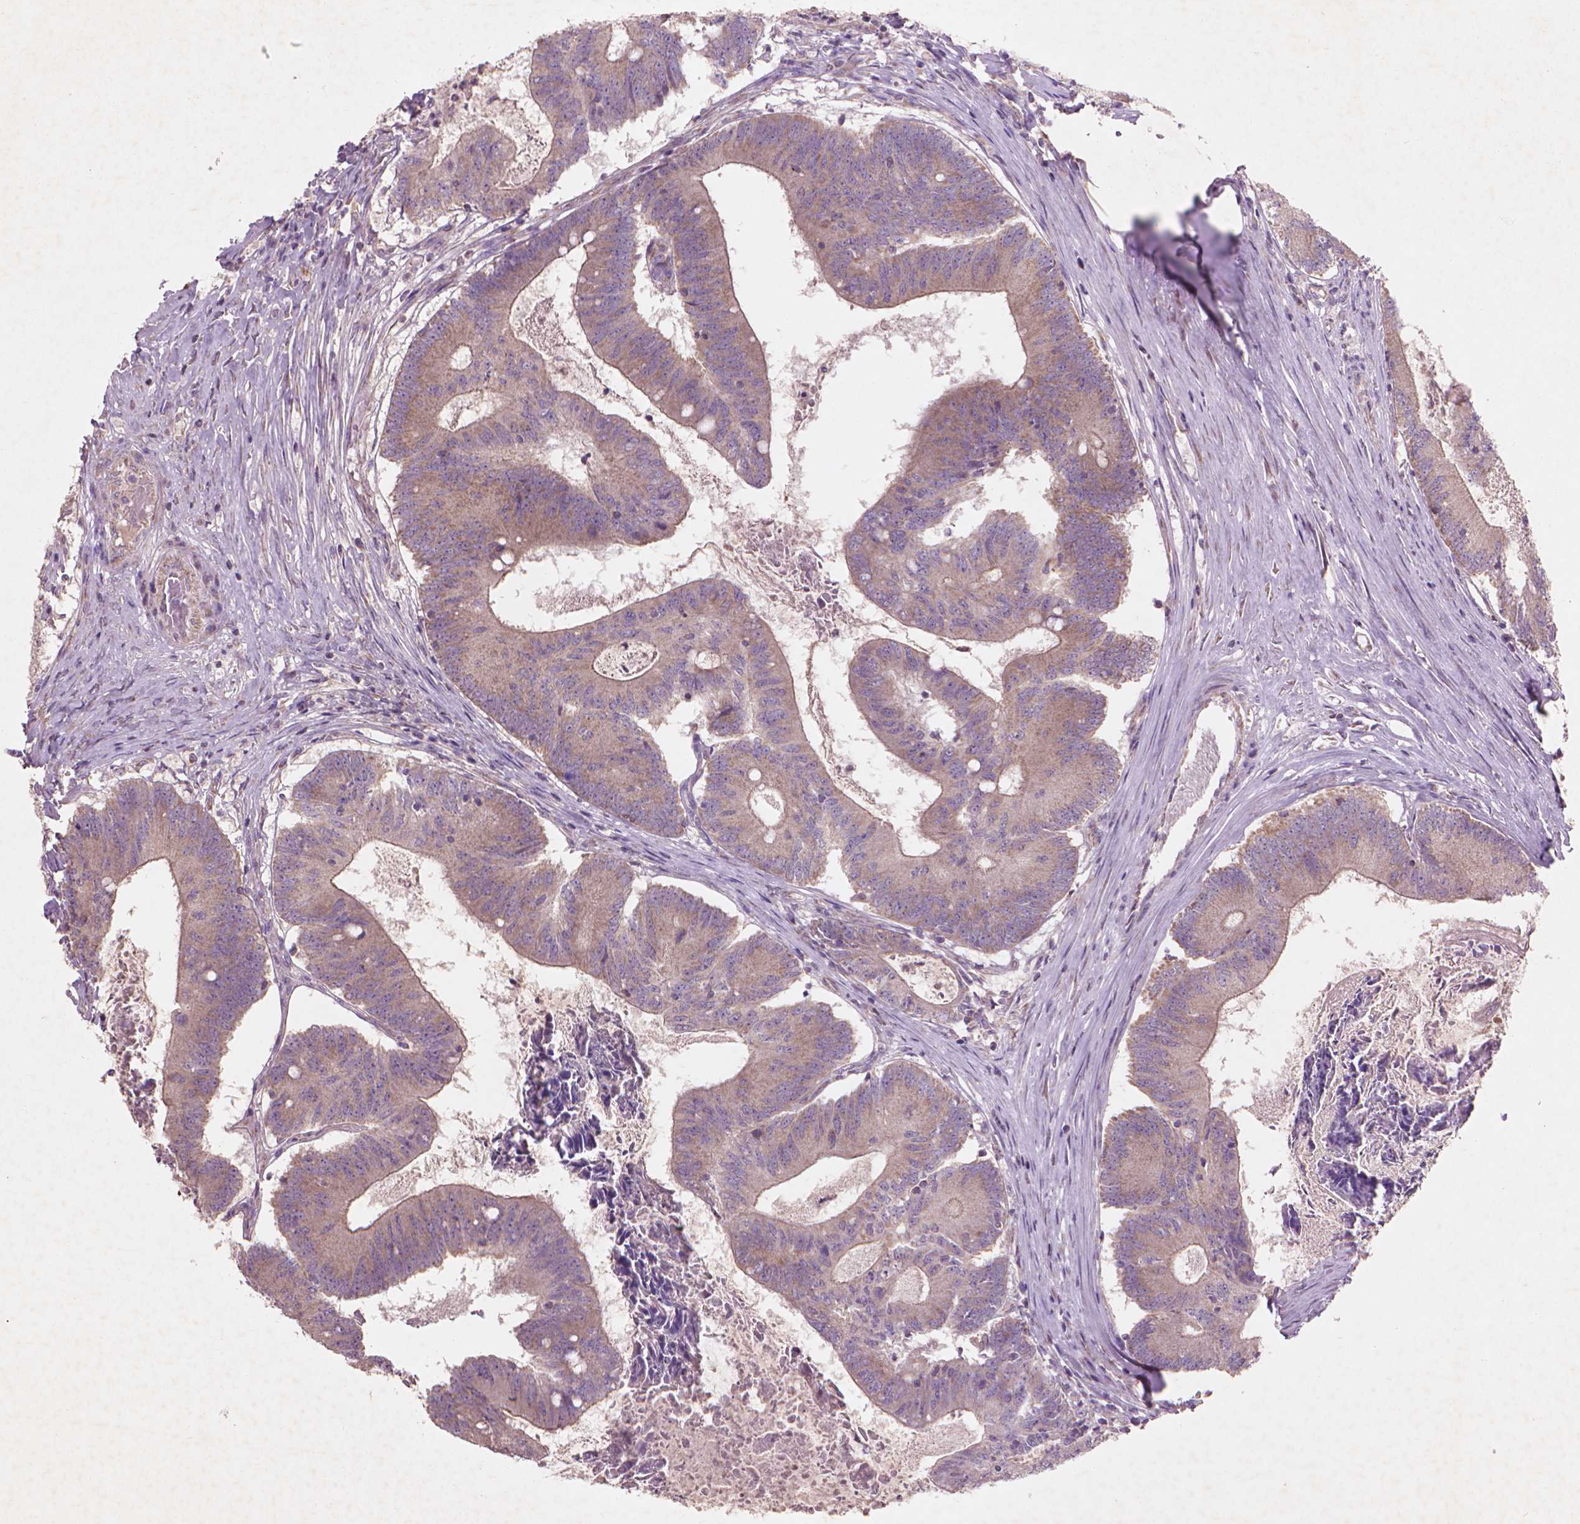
{"staining": {"intensity": "weak", "quantity": "25%-75%", "location": "cytoplasmic/membranous"}, "tissue": "colorectal cancer", "cell_type": "Tumor cells", "image_type": "cancer", "snomed": [{"axis": "morphology", "description": "Adenocarcinoma, NOS"}, {"axis": "topography", "description": "Colon"}], "caption": "A photomicrograph showing weak cytoplasmic/membranous expression in about 25%-75% of tumor cells in colorectal cancer (adenocarcinoma), as visualized by brown immunohistochemical staining.", "gene": "NLRX1", "patient": {"sex": "female", "age": 70}}